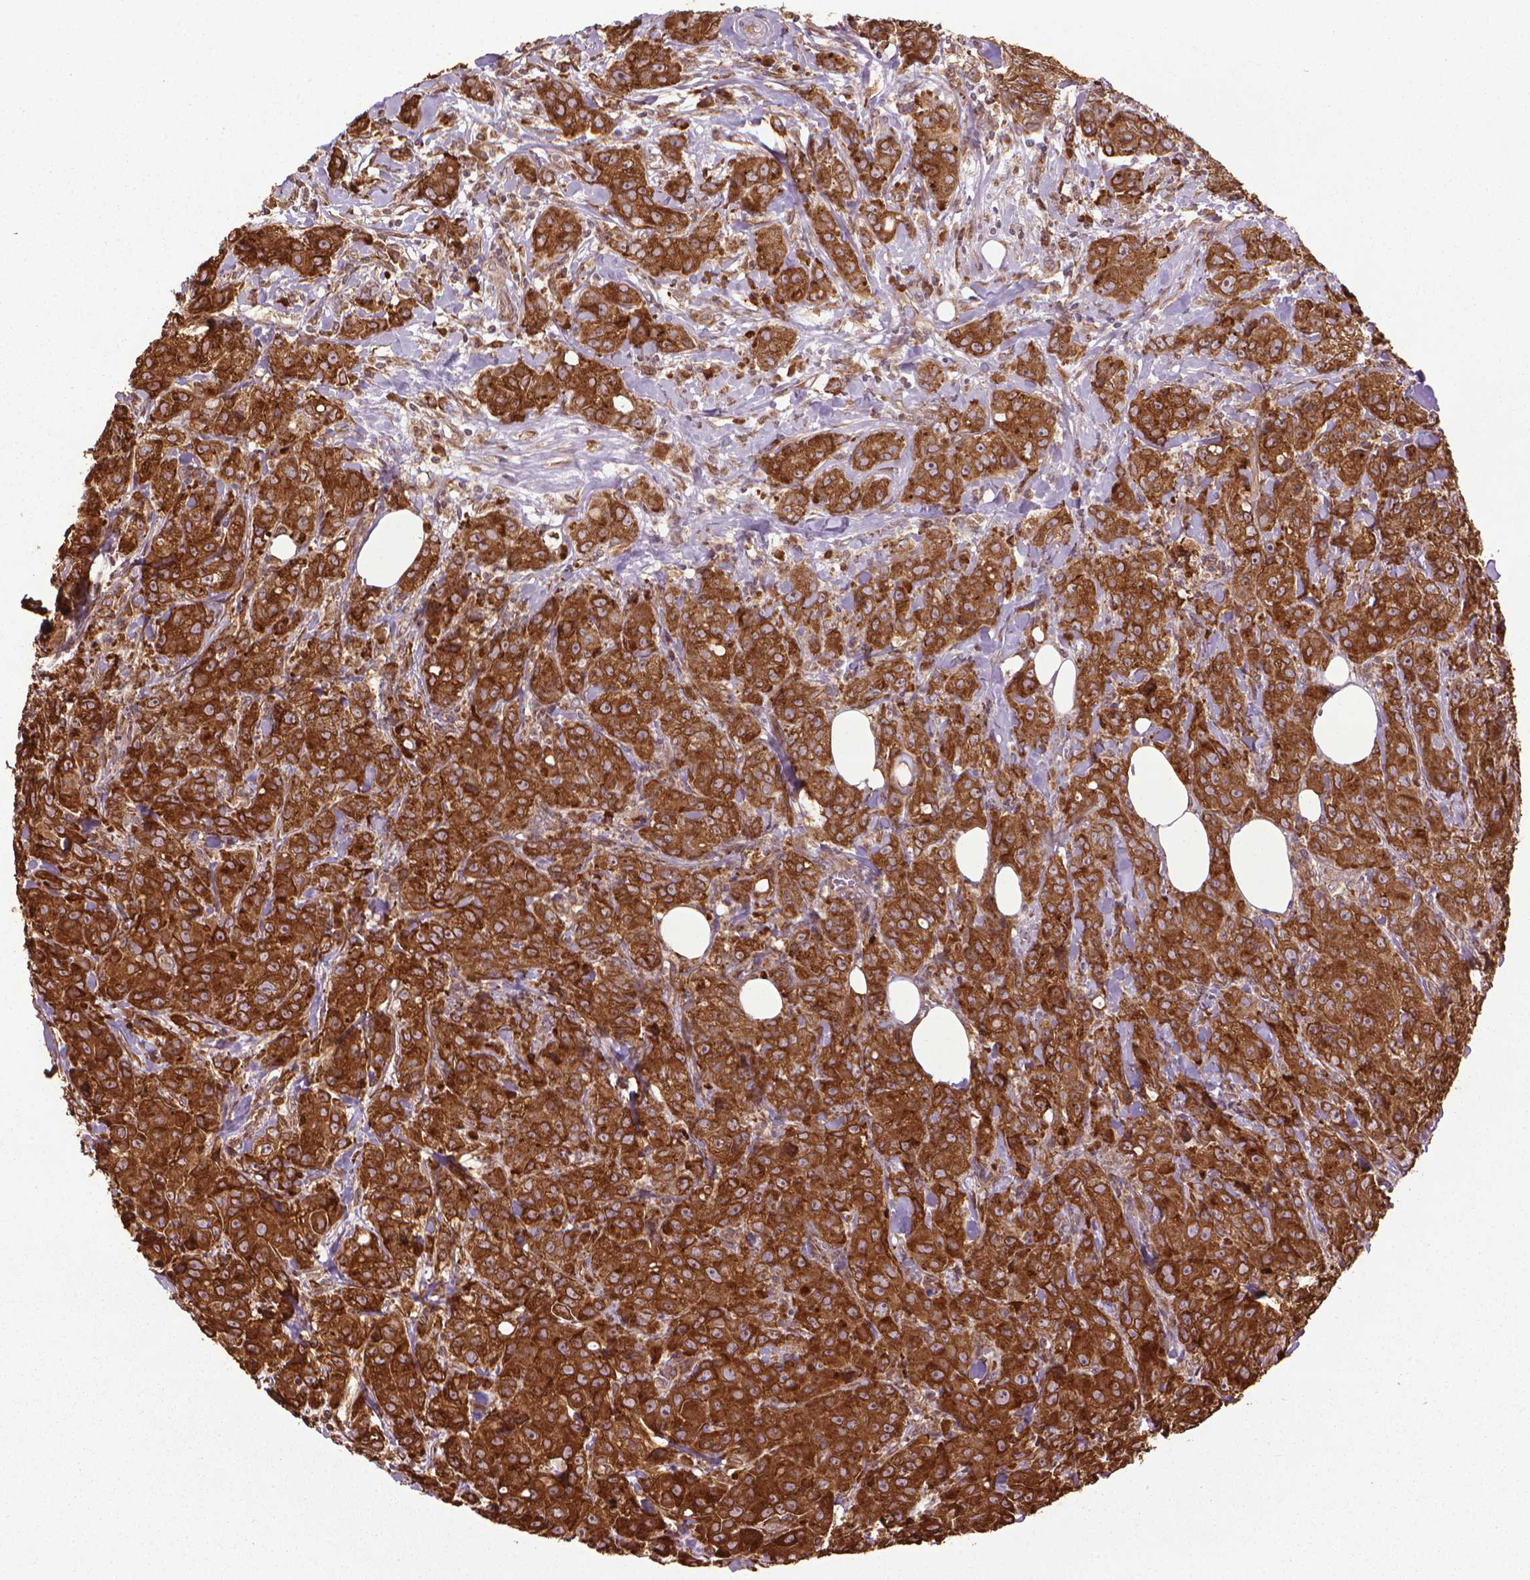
{"staining": {"intensity": "strong", "quantity": ">75%", "location": "cytoplasmic/membranous"}, "tissue": "breast cancer", "cell_type": "Tumor cells", "image_type": "cancer", "snomed": [{"axis": "morphology", "description": "Duct carcinoma"}, {"axis": "topography", "description": "Breast"}], "caption": "Protein staining by immunohistochemistry (IHC) displays strong cytoplasmic/membranous staining in about >75% of tumor cells in breast cancer. Nuclei are stained in blue.", "gene": "GAS1", "patient": {"sex": "female", "age": 43}}